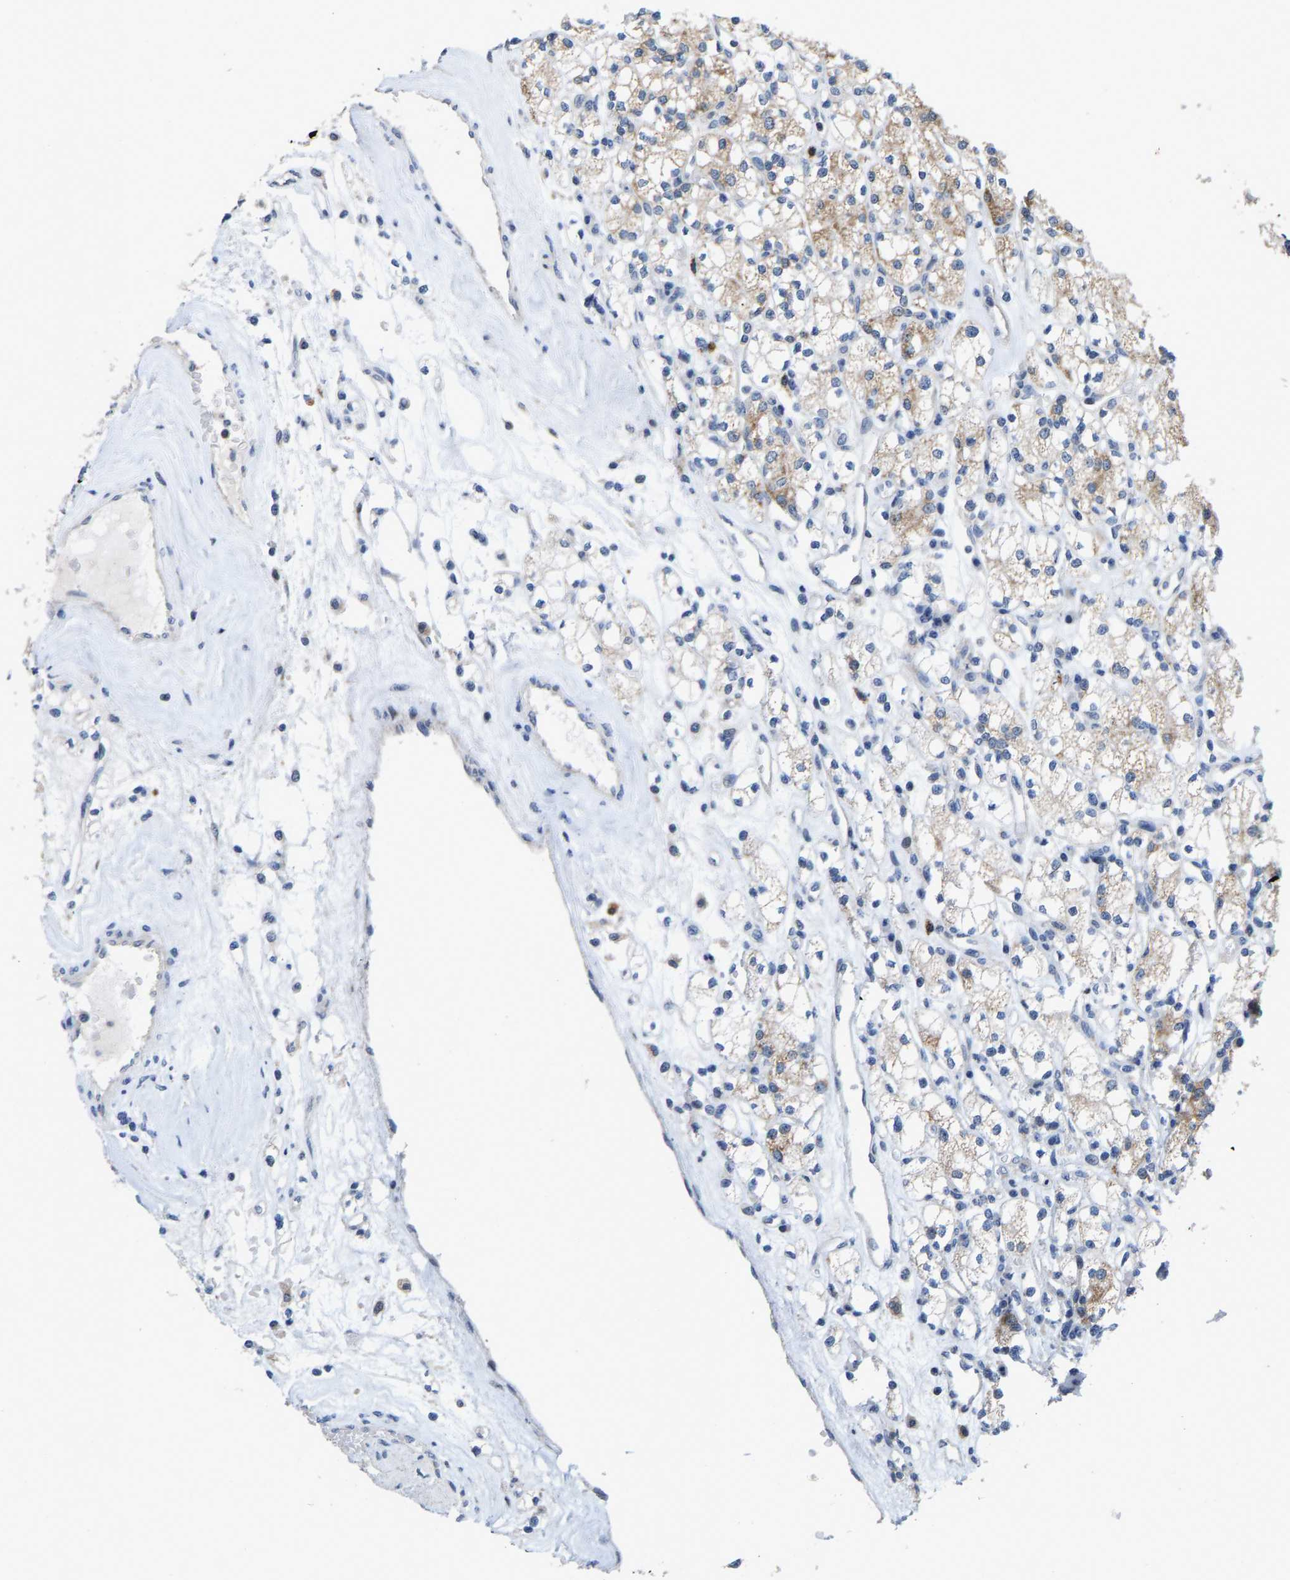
{"staining": {"intensity": "weak", "quantity": "25%-75%", "location": "cytoplasmic/membranous"}, "tissue": "renal cancer", "cell_type": "Tumor cells", "image_type": "cancer", "snomed": [{"axis": "morphology", "description": "Adenocarcinoma, NOS"}, {"axis": "topography", "description": "Kidney"}], "caption": "A brown stain highlights weak cytoplasmic/membranous expression of a protein in human renal cancer (adenocarcinoma) tumor cells.", "gene": "TDRKH", "patient": {"sex": "male", "age": 77}}